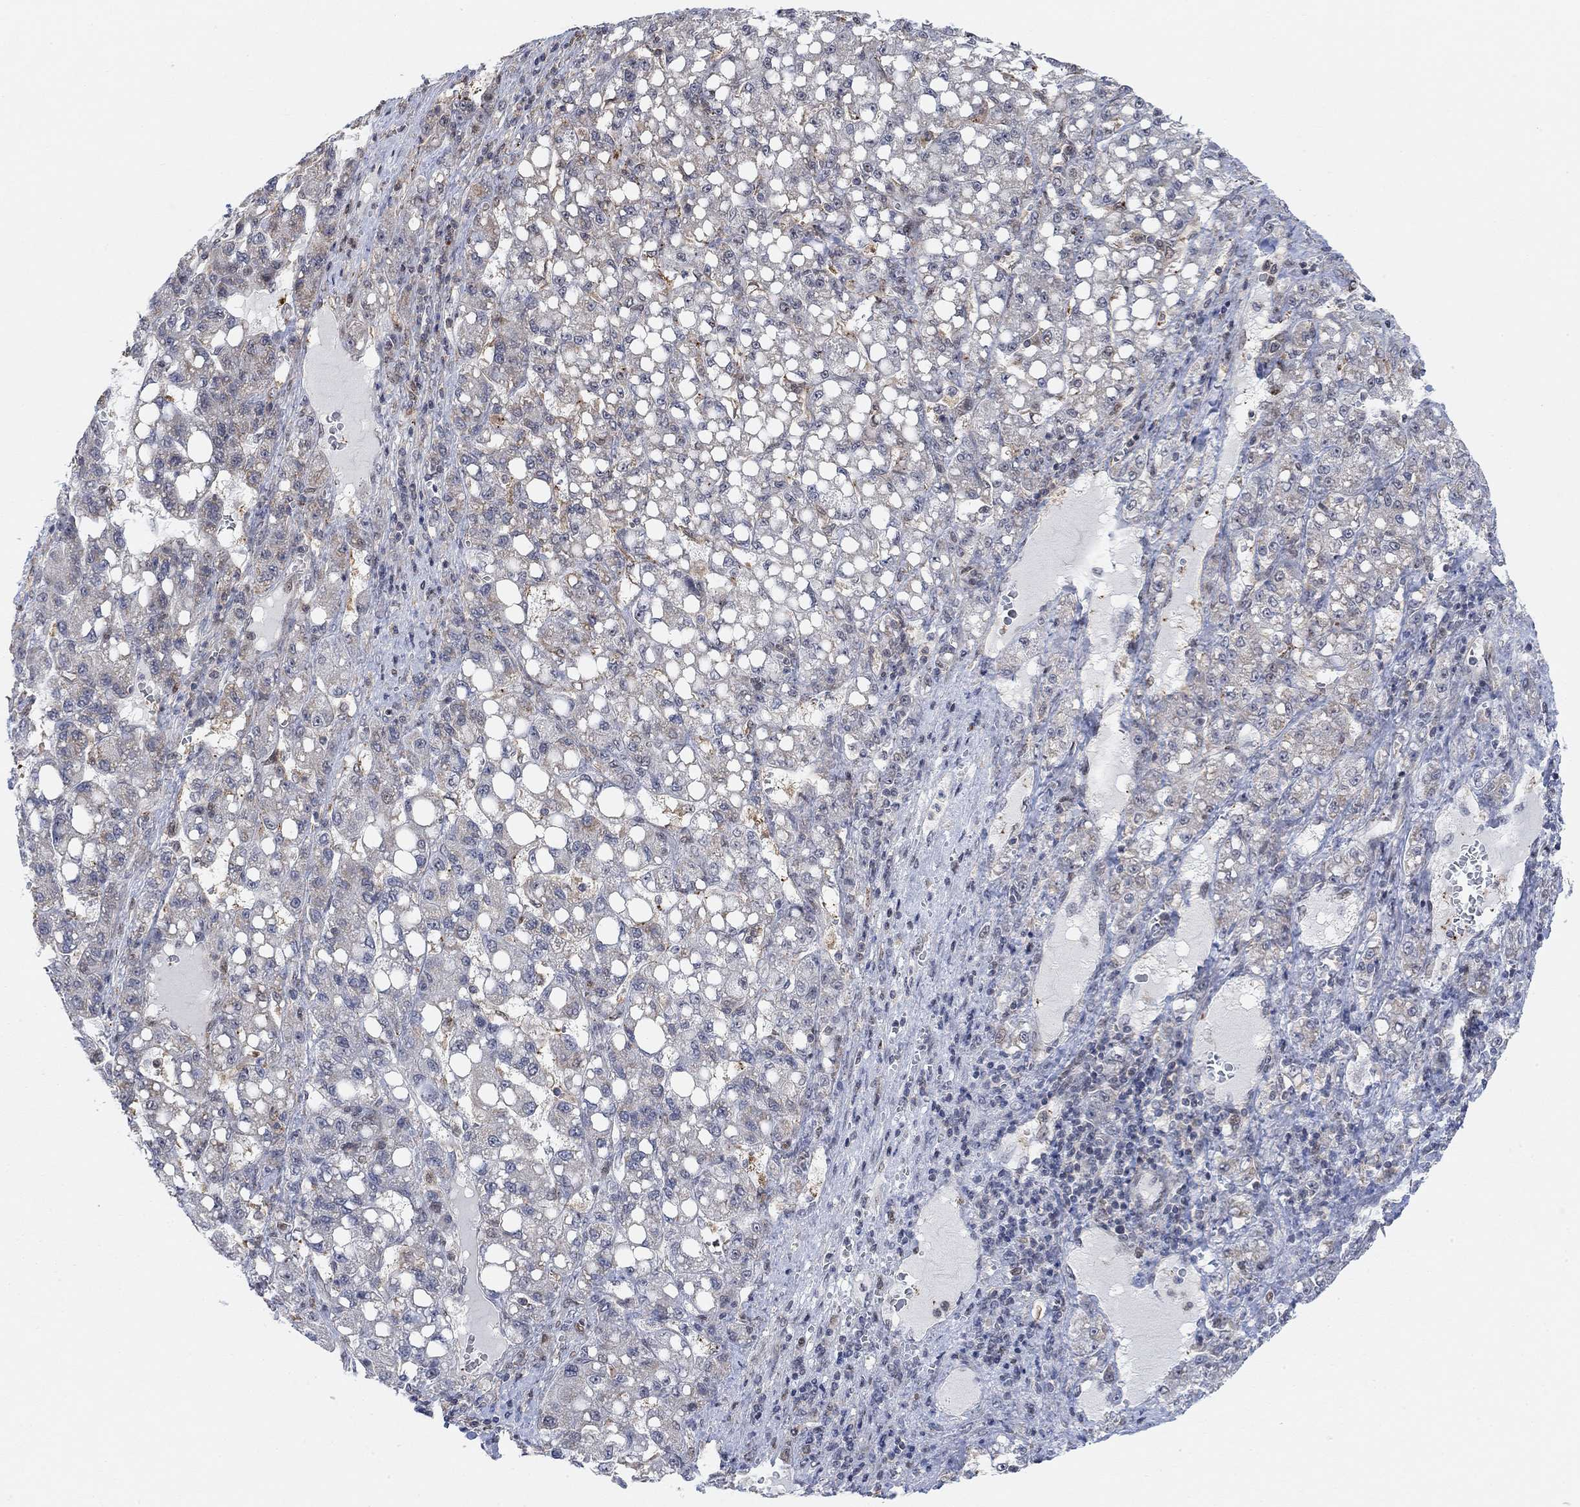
{"staining": {"intensity": "negative", "quantity": "none", "location": "none"}, "tissue": "liver cancer", "cell_type": "Tumor cells", "image_type": "cancer", "snomed": [{"axis": "morphology", "description": "Carcinoma, Hepatocellular, NOS"}, {"axis": "topography", "description": "Liver"}], "caption": "Protein analysis of liver cancer (hepatocellular carcinoma) shows no significant positivity in tumor cells.", "gene": "PWWP2B", "patient": {"sex": "female", "age": 65}}